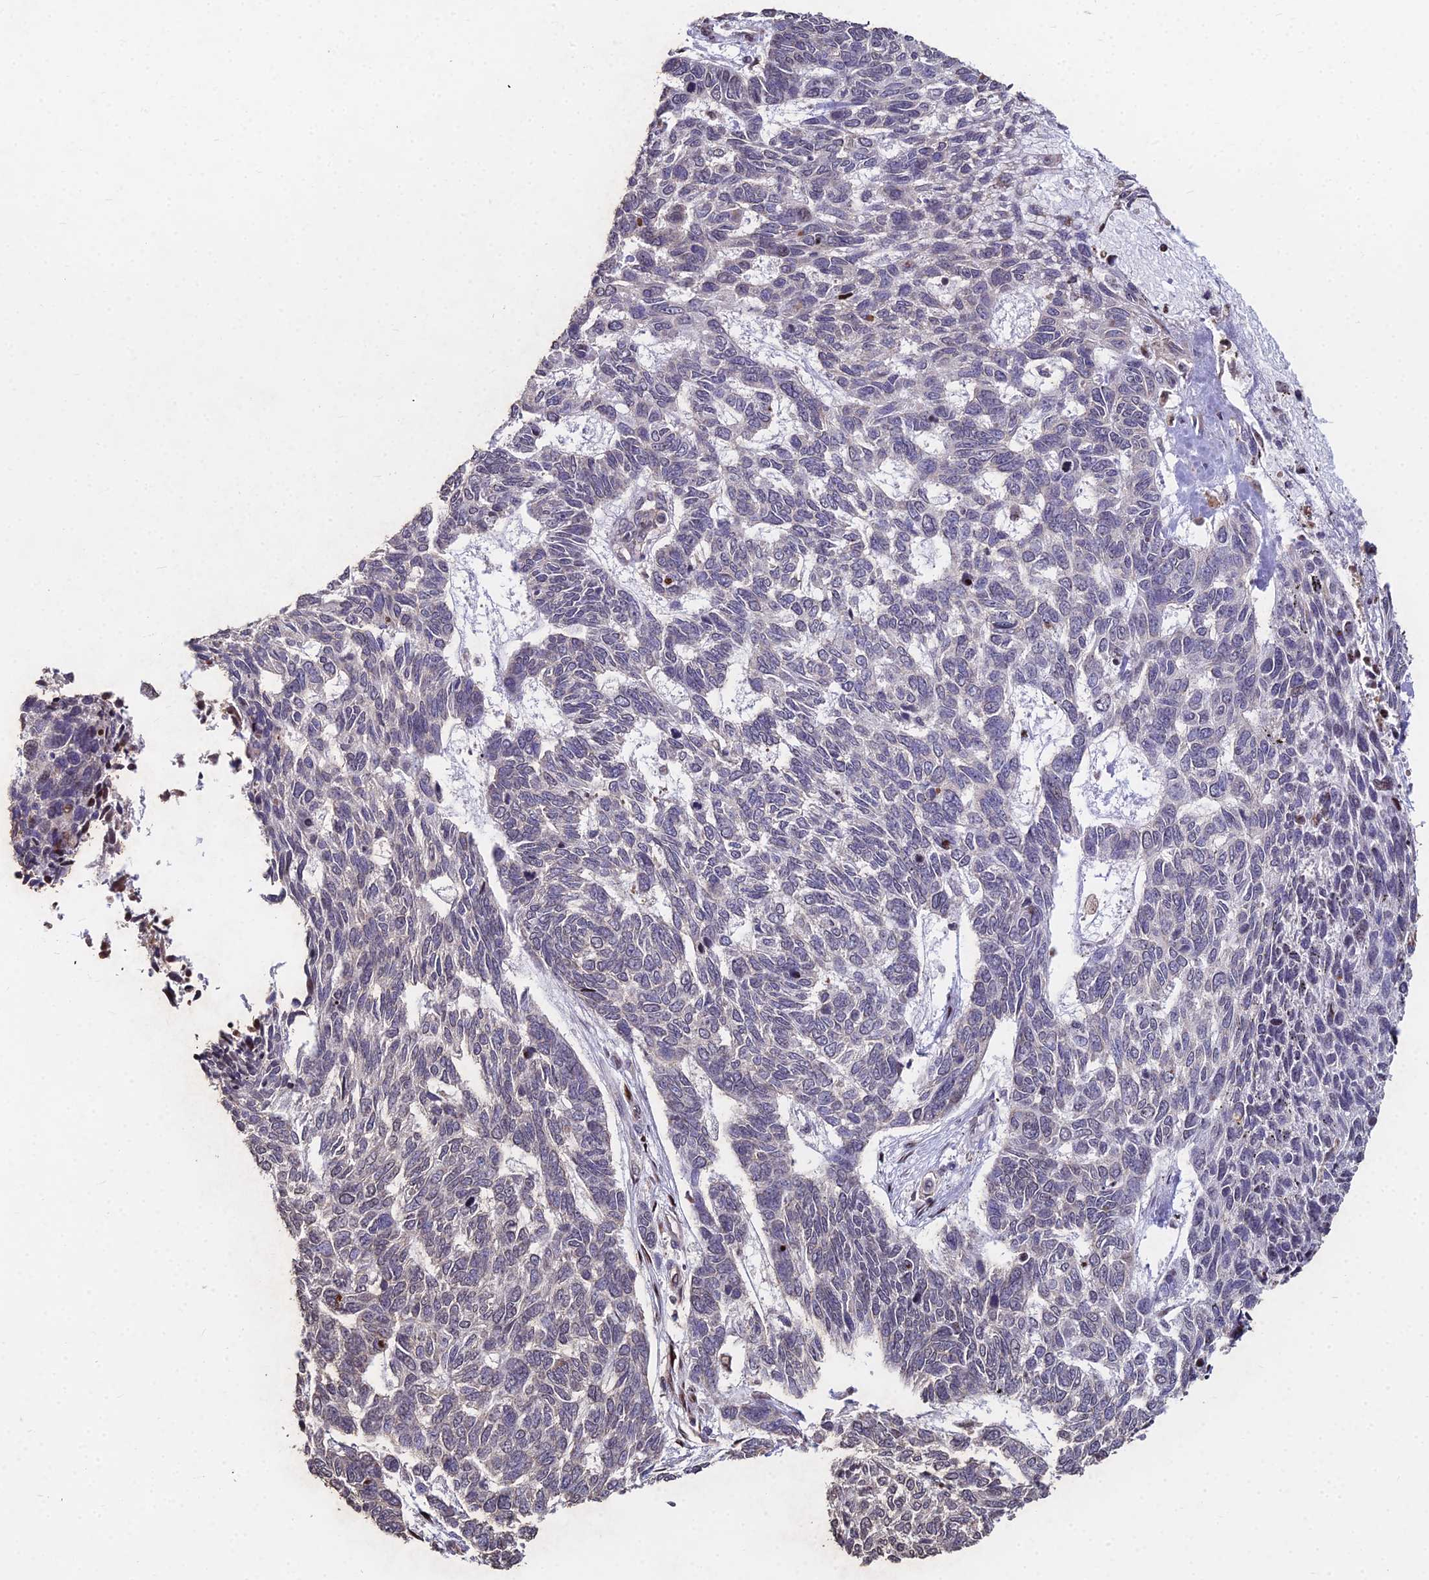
{"staining": {"intensity": "weak", "quantity": "<25%", "location": "cytoplasmic/membranous"}, "tissue": "skin cancer", "cell_type": "Tumor cells", "image_type": "cancer", "snomed": [{"axis": "morphology", "description": "Basal cell carcinoma"}, {"axis": "topography", "description": "Skin"}], "caption": "An immunohistochemistry (IHC) histopathology image of skin basal cell carcinoma is shown. There is no staining in tumor cells of skin basal cell carcinoma.", "gene": "RBMS2", "patient": {"sex": "female", "age": 65}}